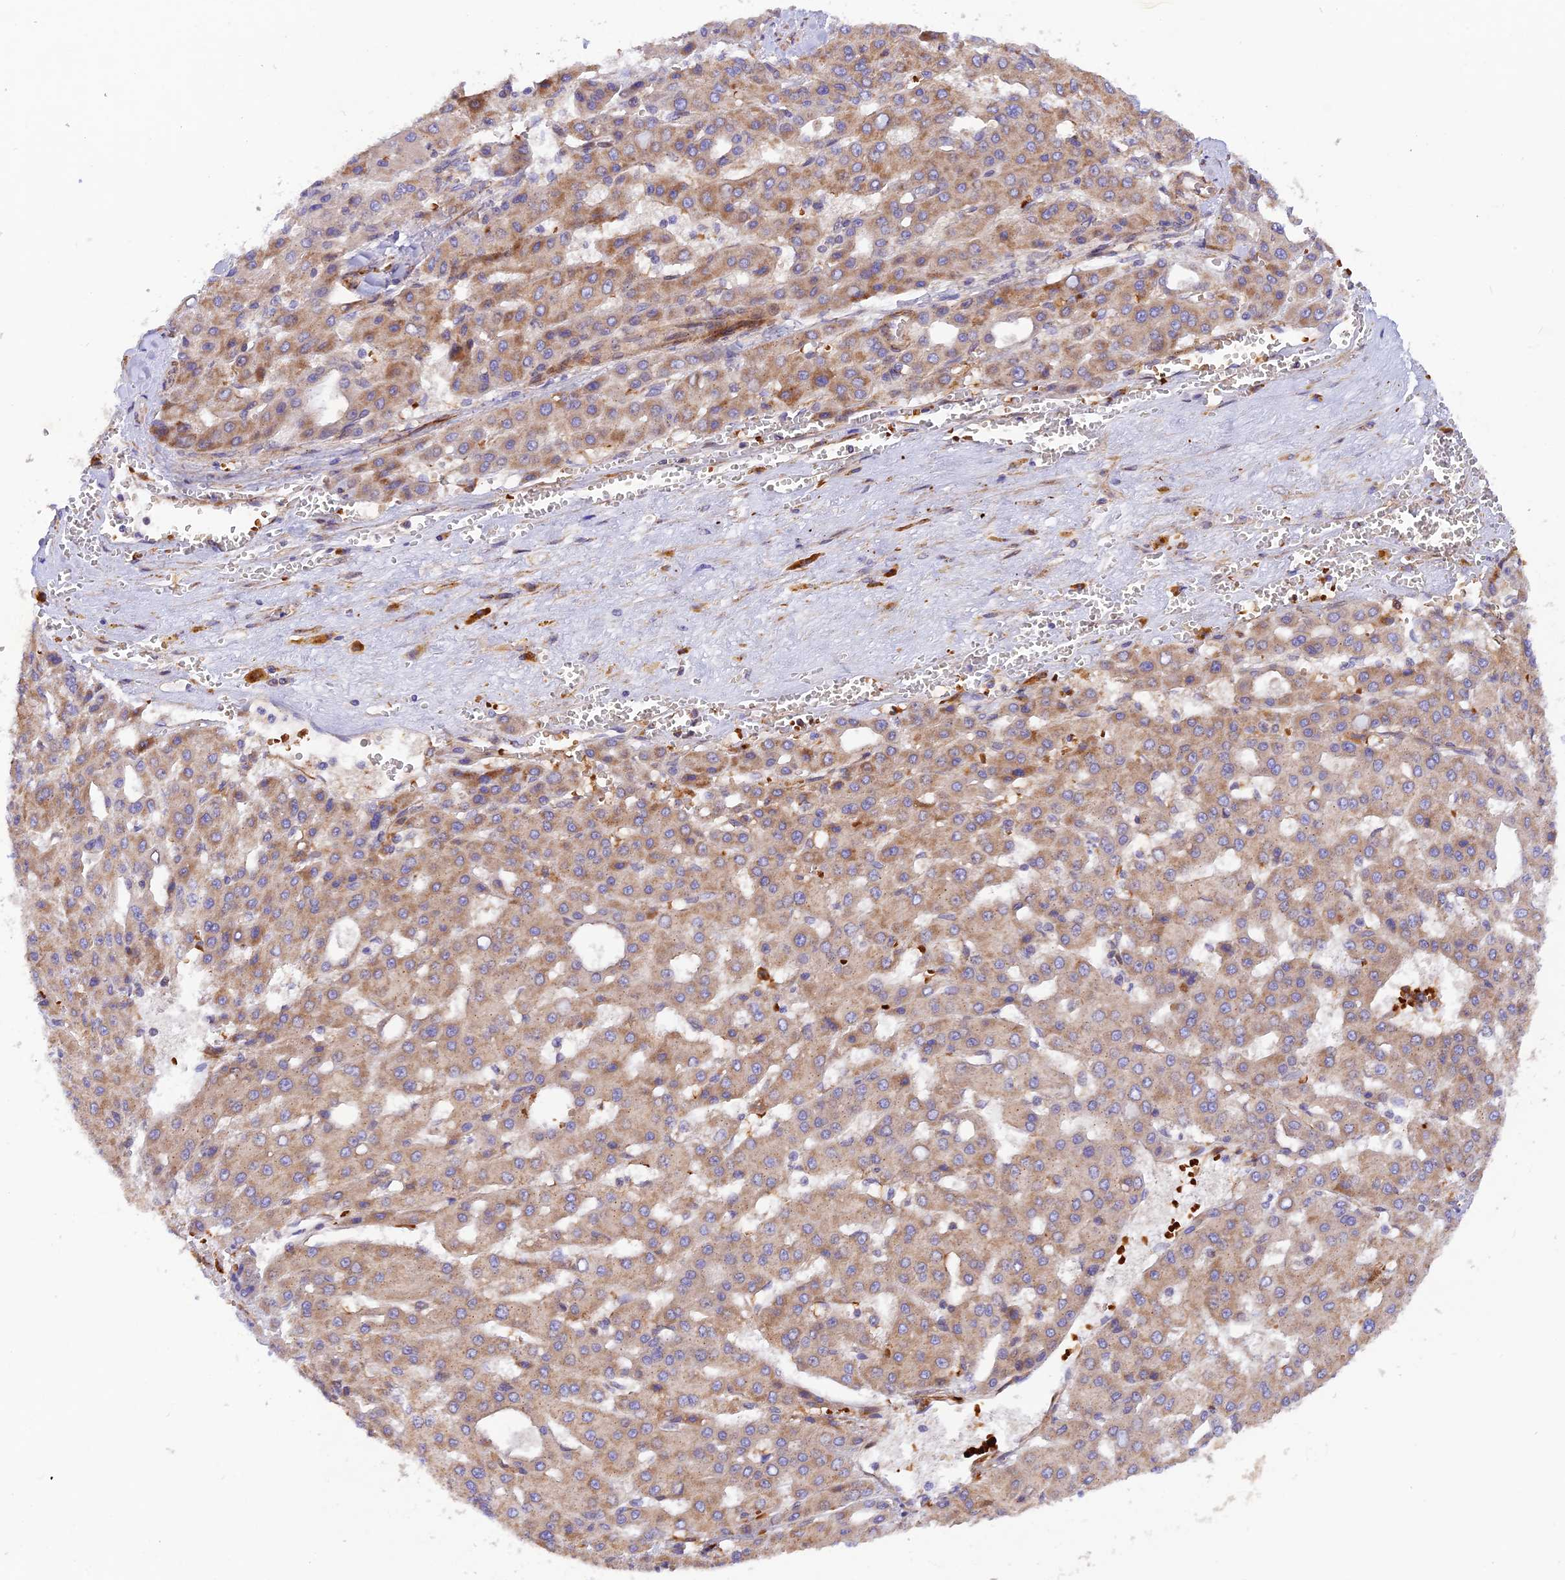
{"staining": {"intensity": "moderate", "quantity": ">75%", "location": "cytoplasmic/membranous"}, "tissue": "liver cancer", "cell_type": "Tumor cells", "image_type": "cancer", "snomed": [{"axis": "morphology", "description": "Carcinoma, Hepatocellular, NOS"}, {"axis": "topography", "description": "Liver"}], "caption": "Immunohistochemical staining of human hepatocellular carcinoma (liver) shows medium levels of moderate cytoplasmic/membranous expression in about >75% of tumor cells. (DAB IHC, brown staining for protein, blue staining for nuclei).", "gene": "WDFY4", "patient": {"sex": "male", "age": 47}}